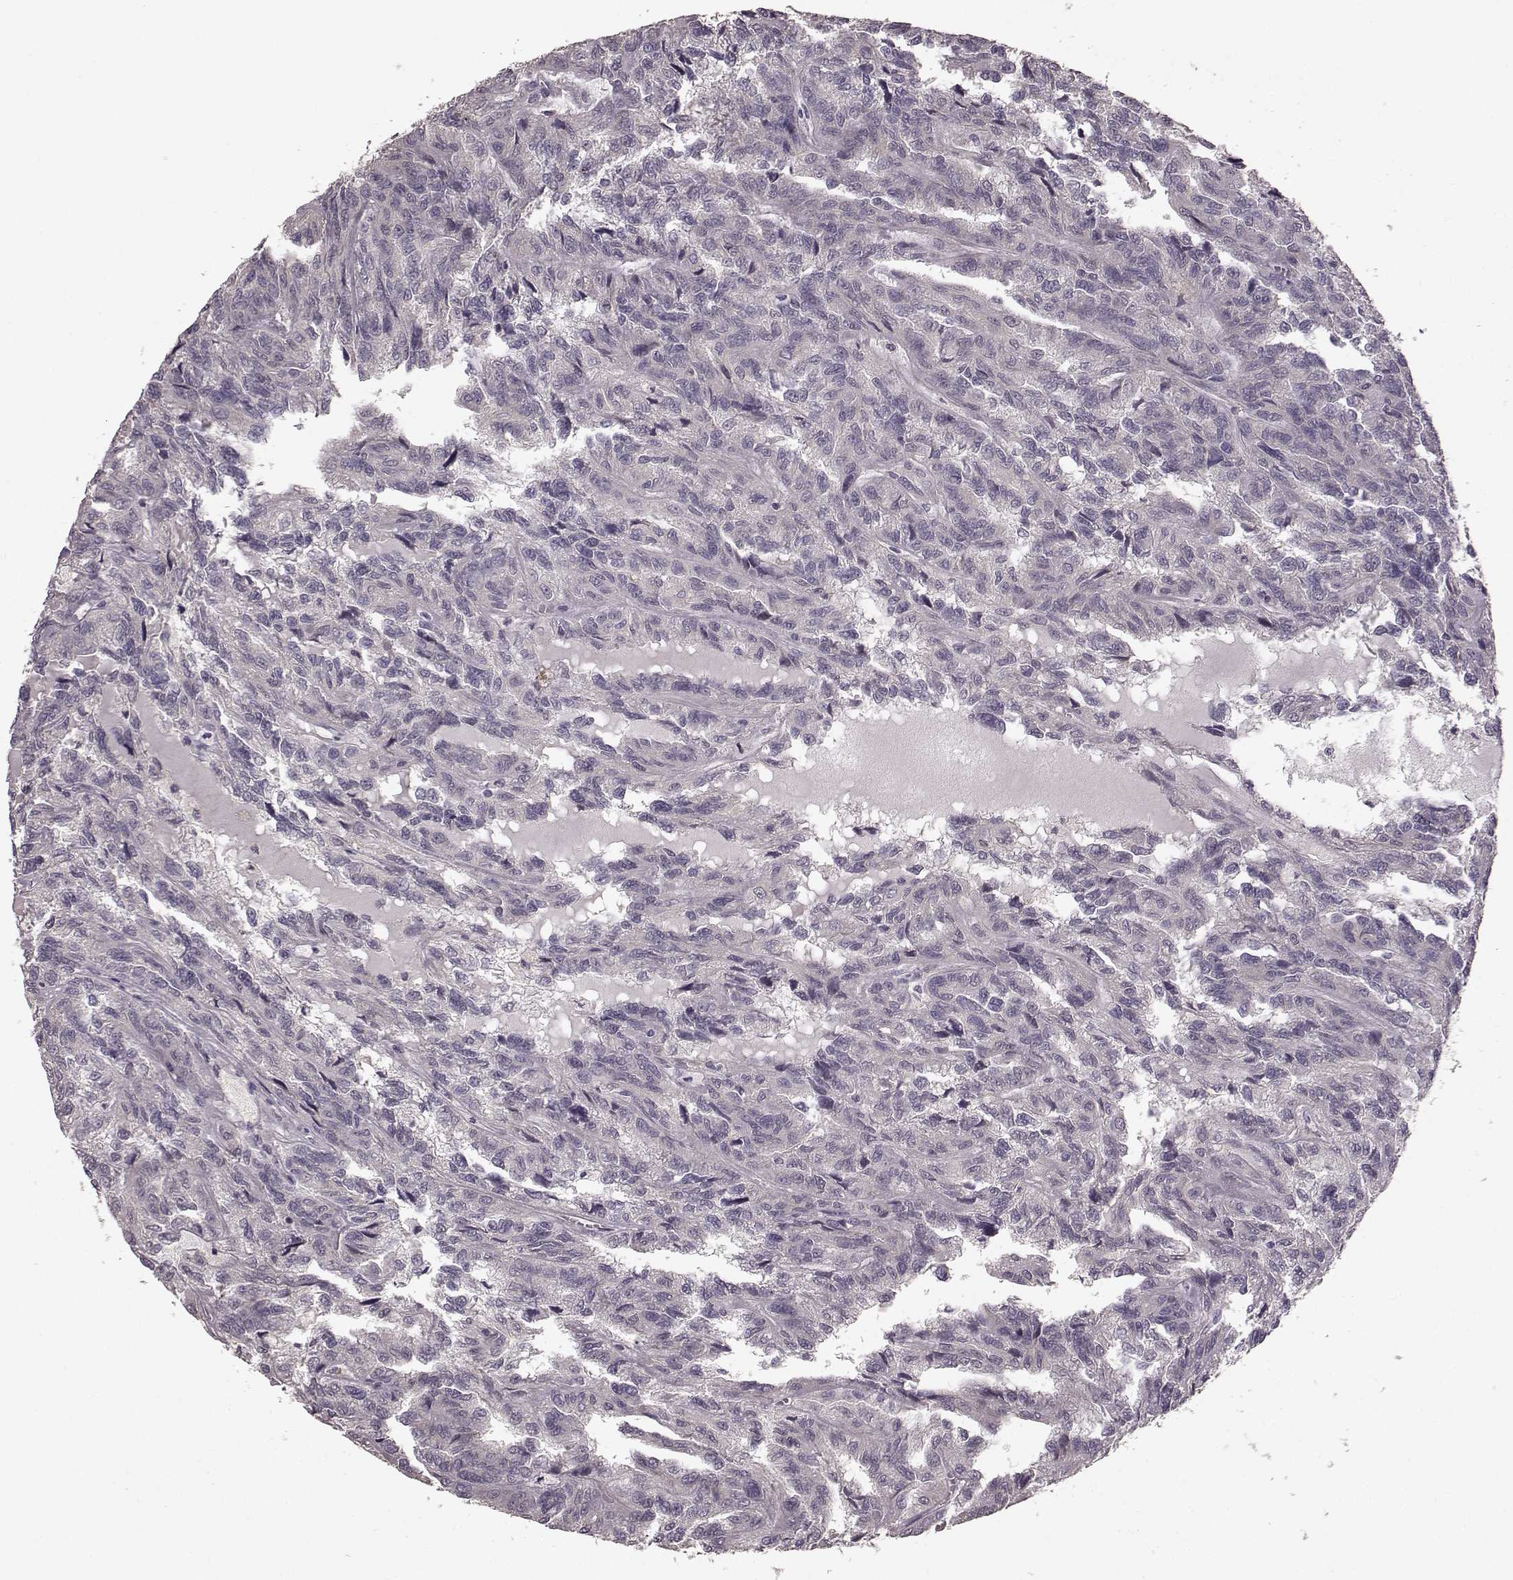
{"staining": {"intensity": "negative", "quantity": "none", "location": "none"}, "tissue": "renal cancer", "cell_type": "Tumor cells", "image_type": "cancer", "snomed": [{"axis": "morphology", "description": "Adenocarcinoma, NOS"}, {"axis": "topography", "description": "Kidney"}], "caption": "IHC photomicrograph of neoplastic tissue: human adenocarcinoma (renal) stained with DAB (3,3'-diaminobenzidine) reveals no significant protein positivity in tumor cells.", "gene": "SLC52A3", "patient": {"sex": "male", "age": 79}}